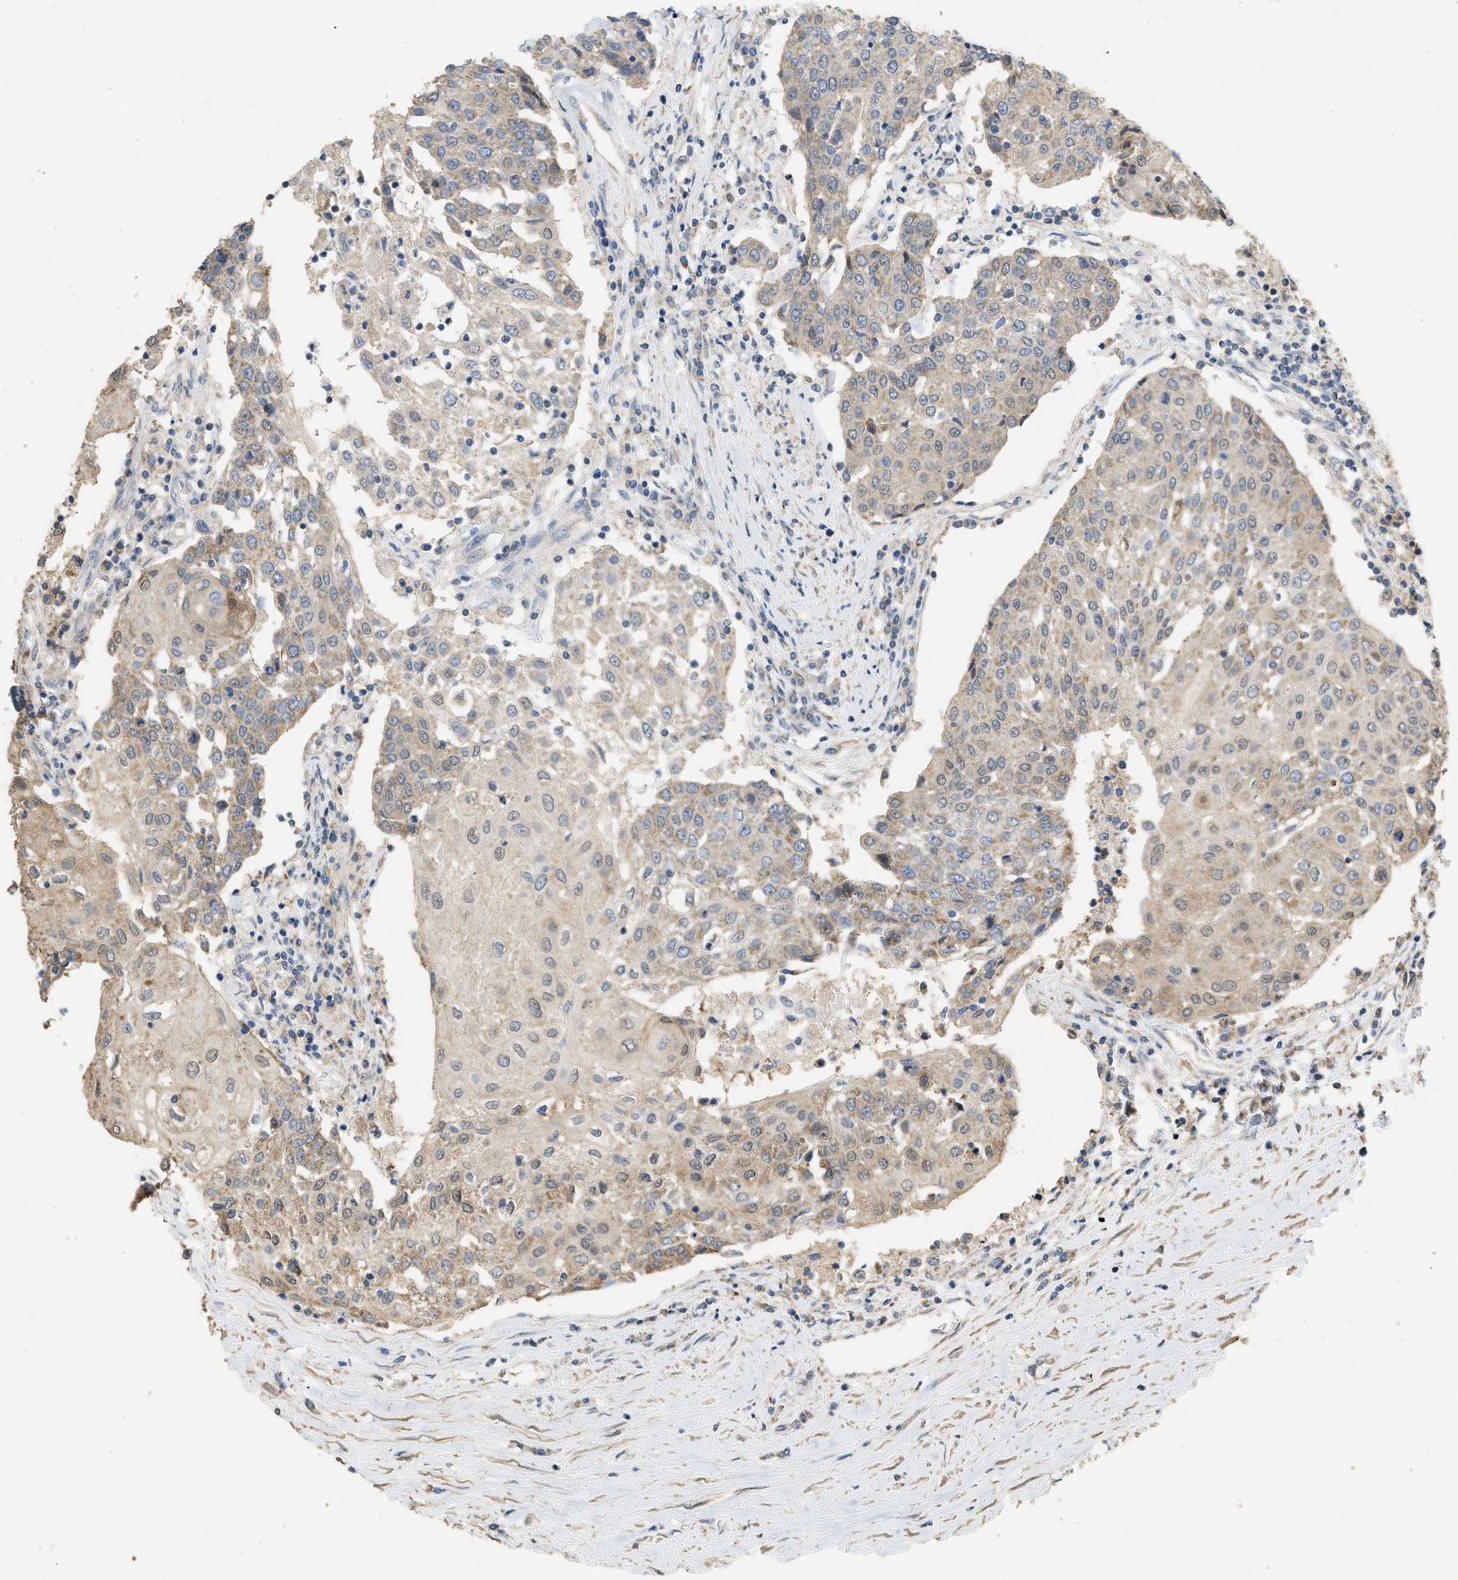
{"staining": {"intensity": "moderate", "quantity": "25%-75%", "location": "cytoplasmic/membranous"}, "tissue": "urothelial cancer", "cell_type": "Tumor cells", "image_type": "cancer", "snomed": [{"axis": "morphology", "description": "Urothelial carcinoma, High grade"}, {"axis": "topography", "description": "Urinary bladder"}], "caption": "This image reveals IHC staining of high-grade urothelial carcinoma, with medium moderate cytoplasmic/membranous expression in approximately 25%-75% of tumor cells.", "gene": "KCNA4", "patient": {"sex": "female", "age": 85}}